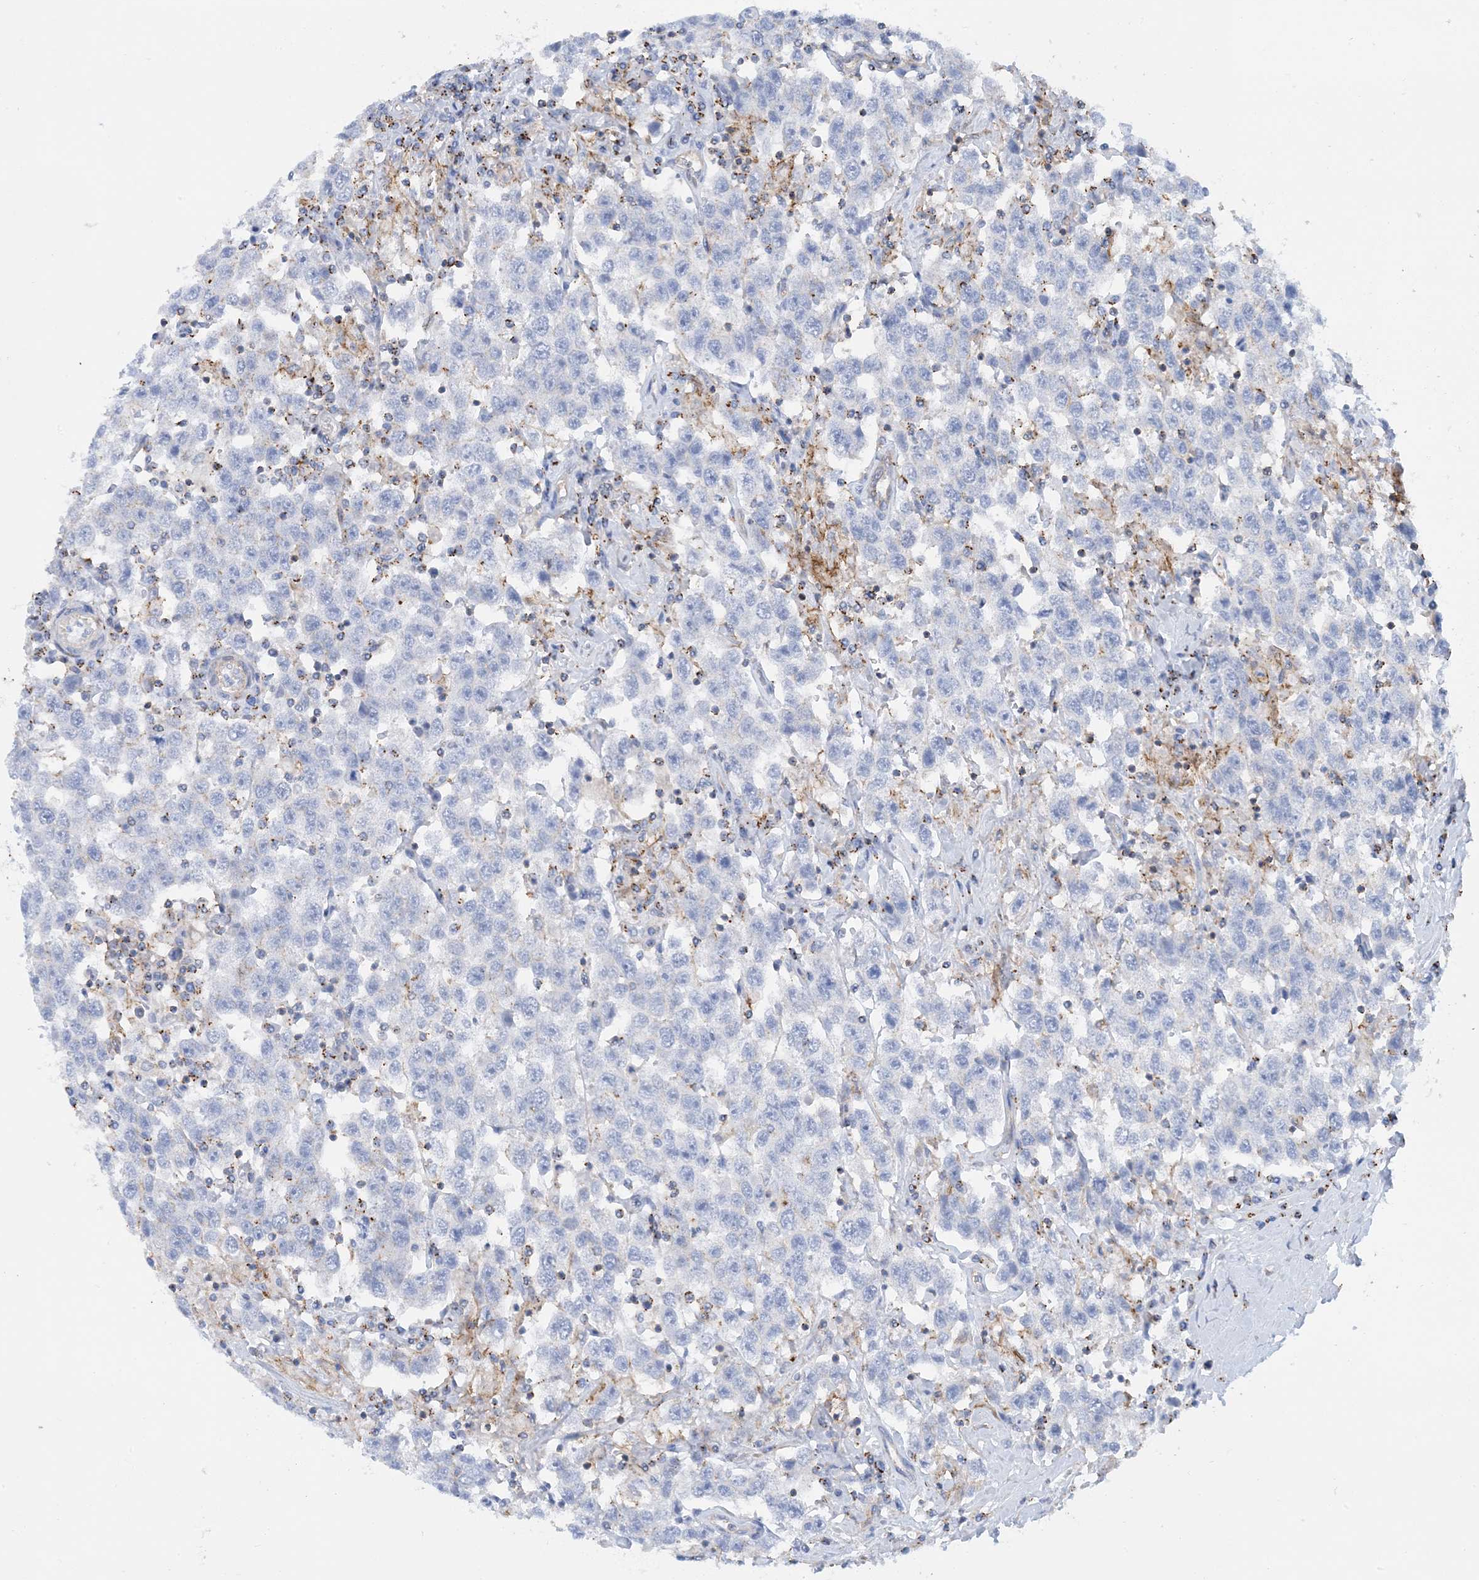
{"staining": {"intensity": "negative", "quantity": "none", "location": "none"}, "tissue": "testis cancer", "cell_type": "Tumor cells", "image_type": "cancer", "snomed": [{"axis": "morphology", "description": "Seminoma, NOS"}, {"axis": "topography", "description": "Testis"}], "caption": "Immunohistochemistry micrograph of seminoma (testis) stained for a protein (brown), which exhibits no positivity in tumor cells.", "gene": "CALHM5", "patient": {"sex": "male", "age": 41}}